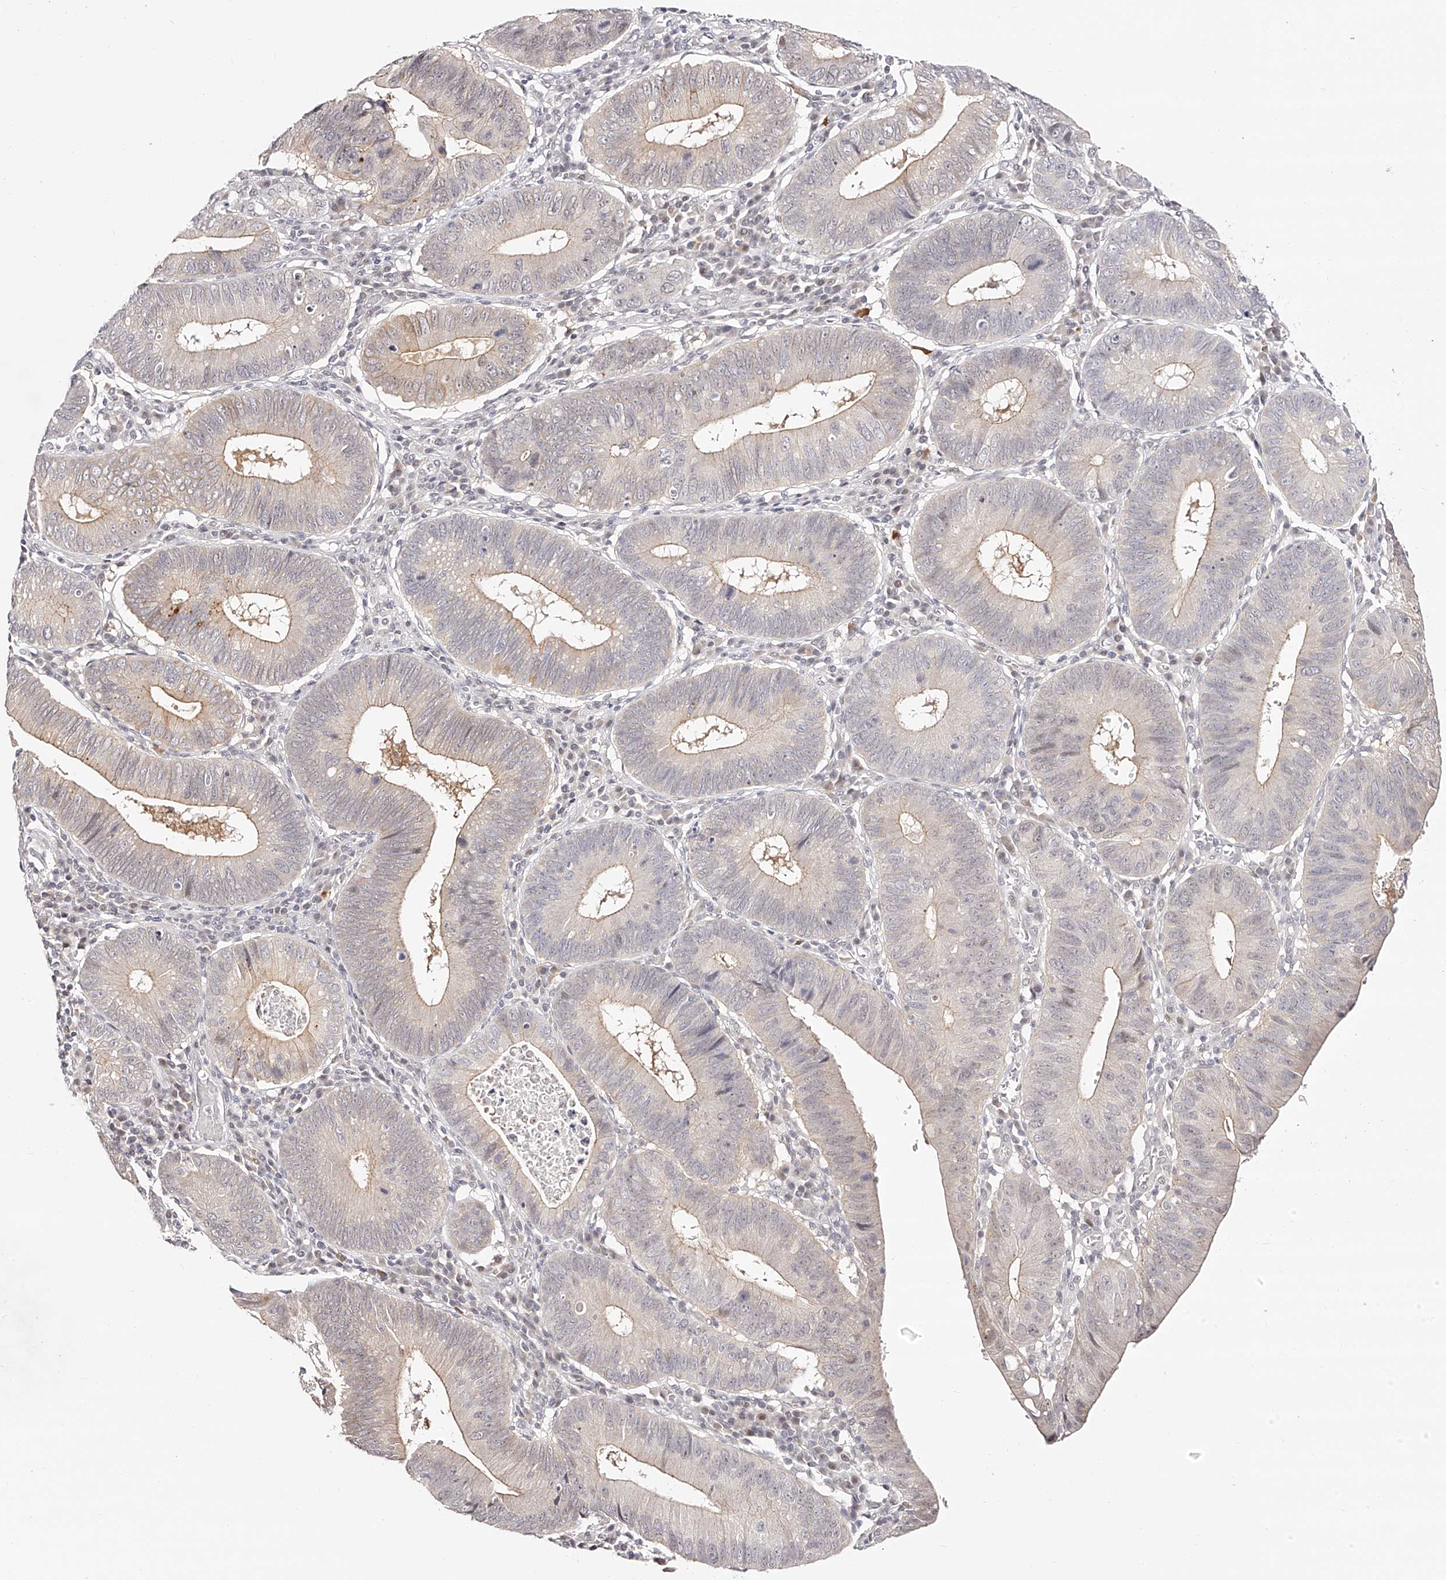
{"staining": {"intensity": "weak", "quantity": "<25%", "location": "cytoplasmic/membranous"}, "tissue": "stomach cancer", "cell_type": "Tumor cells", "image_type": "cancer", "snomed": [{"axis": "morphology", "description": "Adenocarcinoma, NOS"}, {"axis": "topography", "description": "Stomach"}], "caption": "Immunohistochemical staining of human stomach cancer (adenocarcinoma) exhibits no significant staining in tumor cells. (Stains: DAB immunohistochemistry with hematoxylin counter stain, Microscopy: brightfield microscopy at high magnification).", "gene": "USF3", "patient": {"sex": "male", "age": 59}}